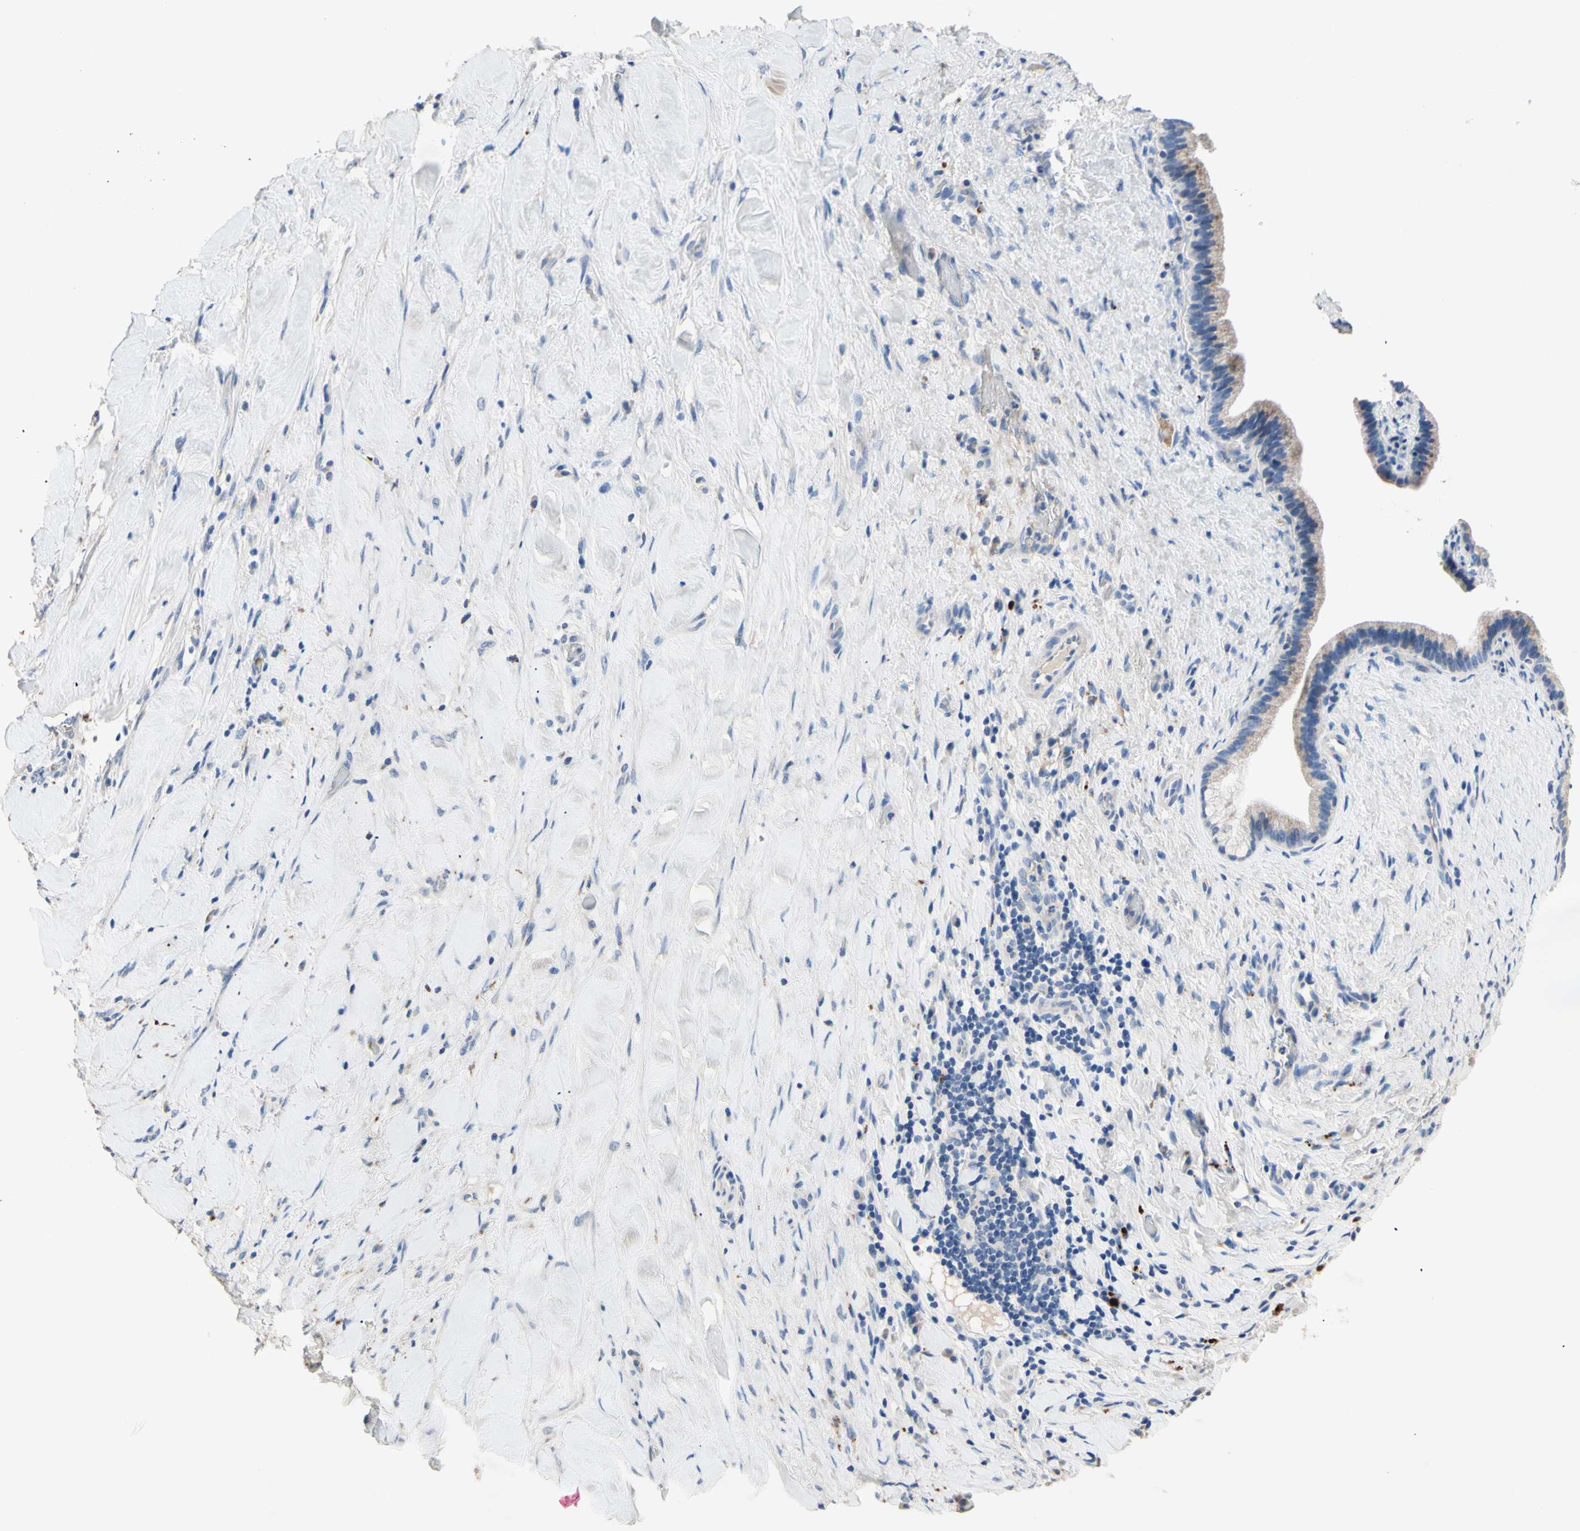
{"staining": {"intensity": "weak", "quantity": "<25%", "location": "cytoplasmic/membranous"}, "tissue": "liver cancer", "cell_type": "Tumor cells", "image_type": "cancer", "snomed": [{"axis": "morphology", "description": "Cholangiocarcinoma"}, {"axis": "topography", "description": "Liver"}], "caption": "A high-resolution histopathology image shows immunohistochemistry (IHC) staining of liver cancer (cholangiocarcinoma), which shows no significant staining in tumor cells.", "gene": "CDON", "patient": {"sex": "female", "age": 67}}